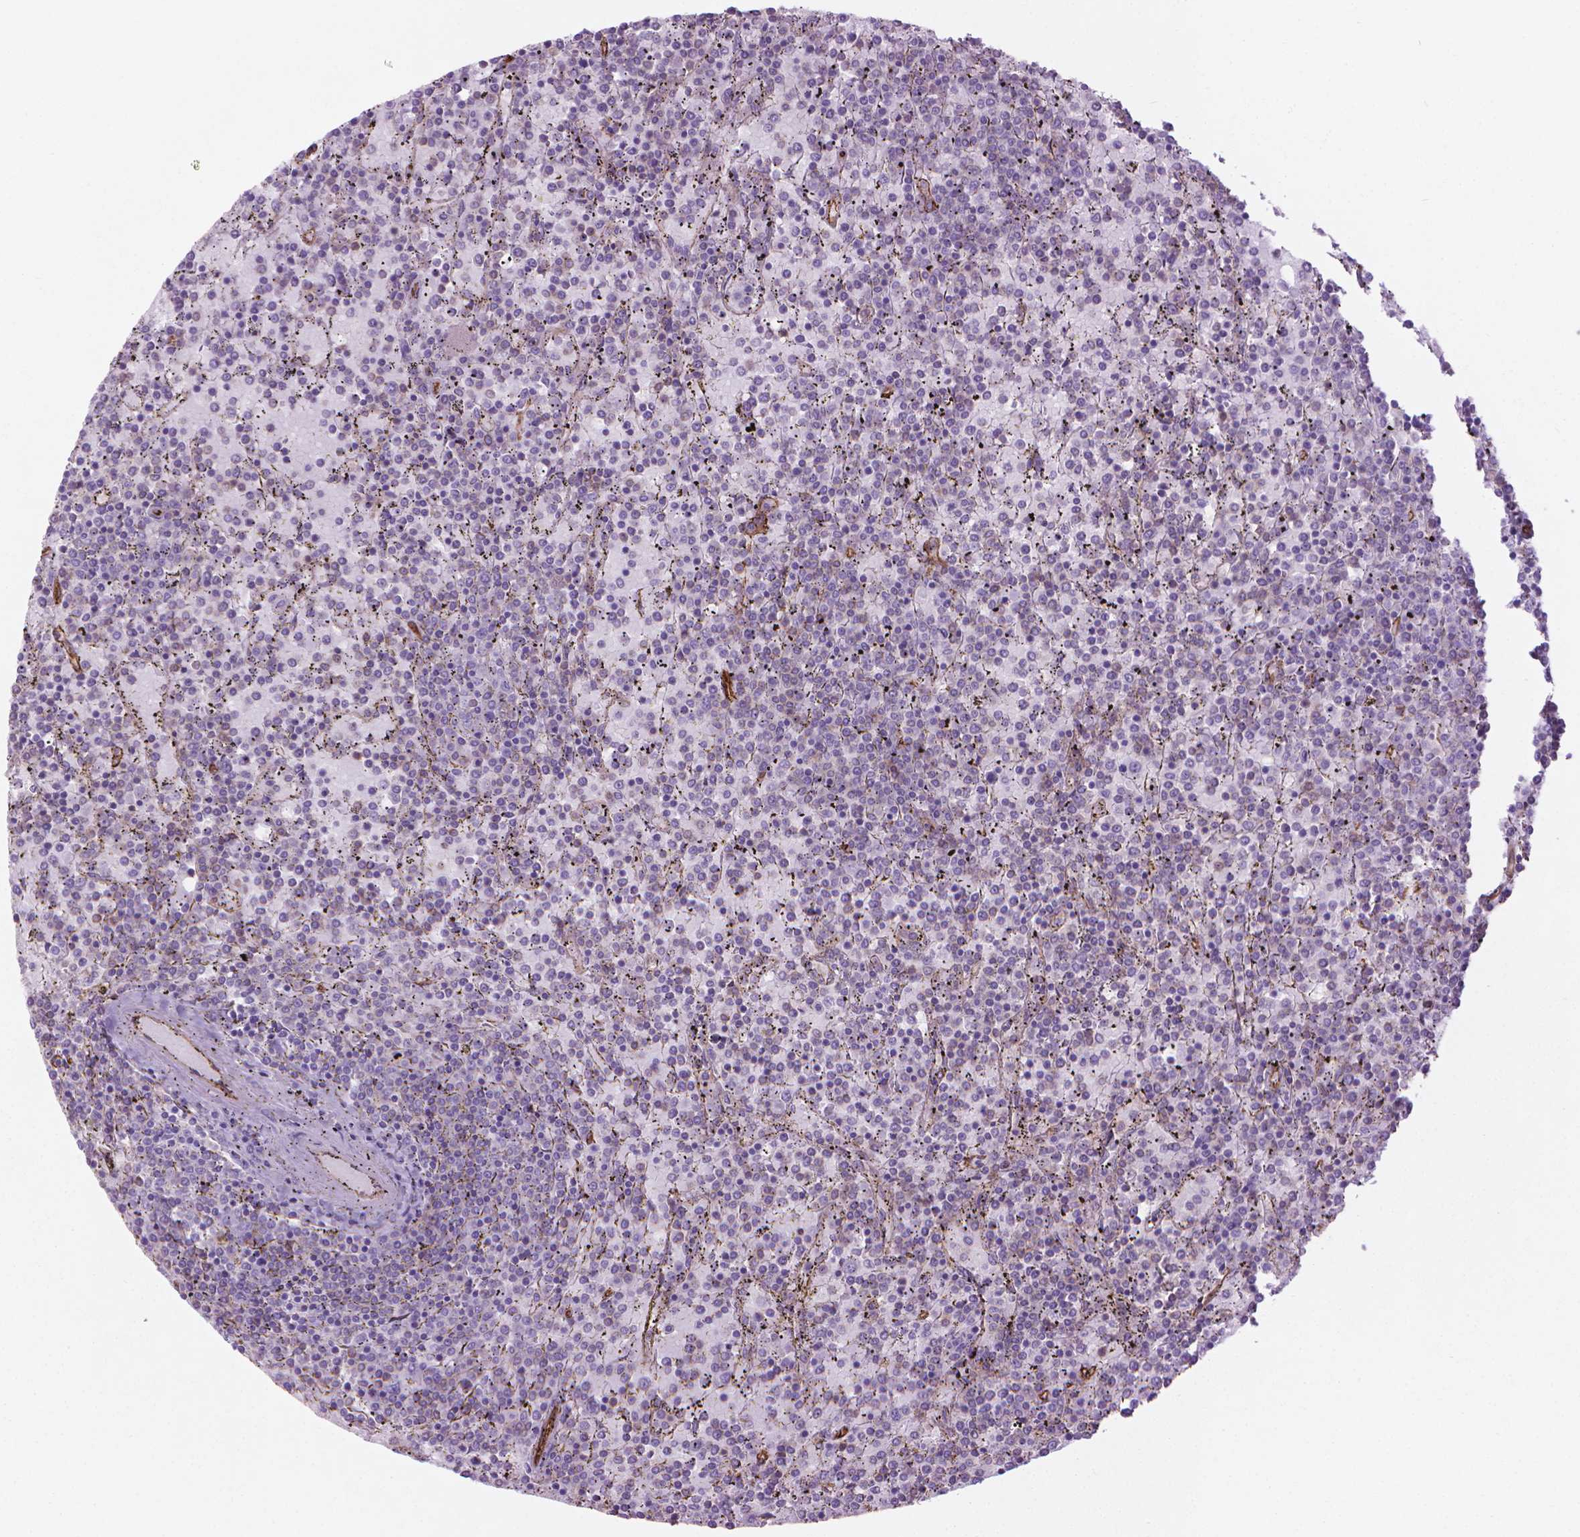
{"staining": {"intensity": "negative", "quantity": "none", "location": "none"}, "tissue": "lymphoma", "cell_type": "Tumor cells", "image_type": "cancer", "snomed": [{"axis": "morphology", "description": "Malignant lymphoma, non-Hodgkin's type, Low grade"}, {"axis": "topography", "description": "Spleen"}], "caption": "Lymphoma was stained to show a protein in brown. There is no significant expression in tumor cells.", "gene": "TENT5A", "patient": {"sex": "female", "age": 77}}